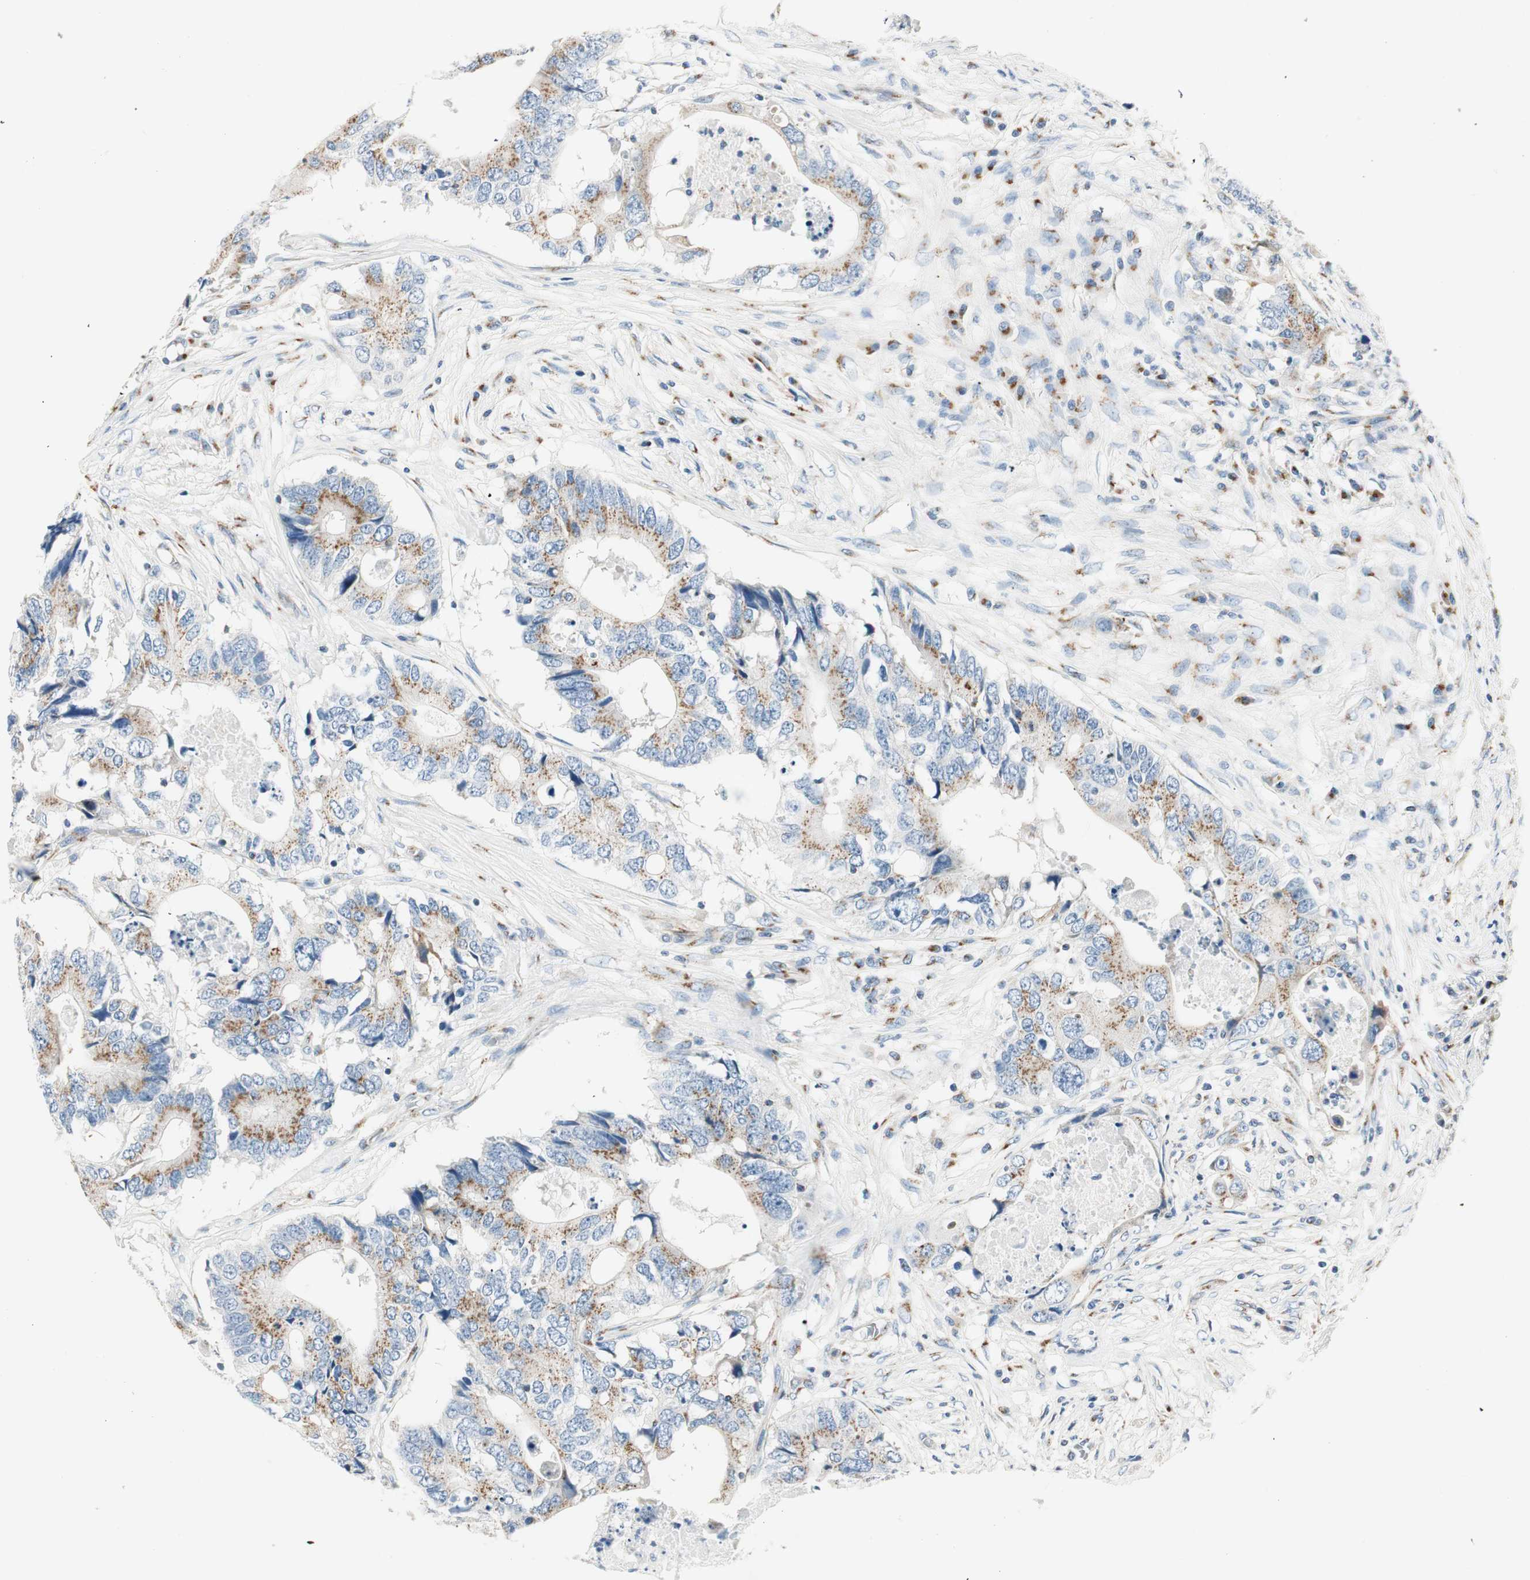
{"staining": {"intensity": "moderate", "quantity": ">75%", "location": "cytoplasmic/membranous"}, "tissue": "colorectal cancer", "cell_type": "Tumor cells", "image_type": "cancer", "snomed": [{"axis": "morphology", "description": "Adenocarcinoma, NOS"}, {"axis": "topography", "description": "Colon"}], "caption": "This image demonstrates colorectal adenocarcinoma stained with immunohistochemistry (IHC) to label a protein in brown. The cytoplasmic/membranous of tumor cells show moderate positivity for the protein. Nuclei are counter-stained blue.", "gene": "TMF1", "patient": {"sex": "male", "age": 71}}